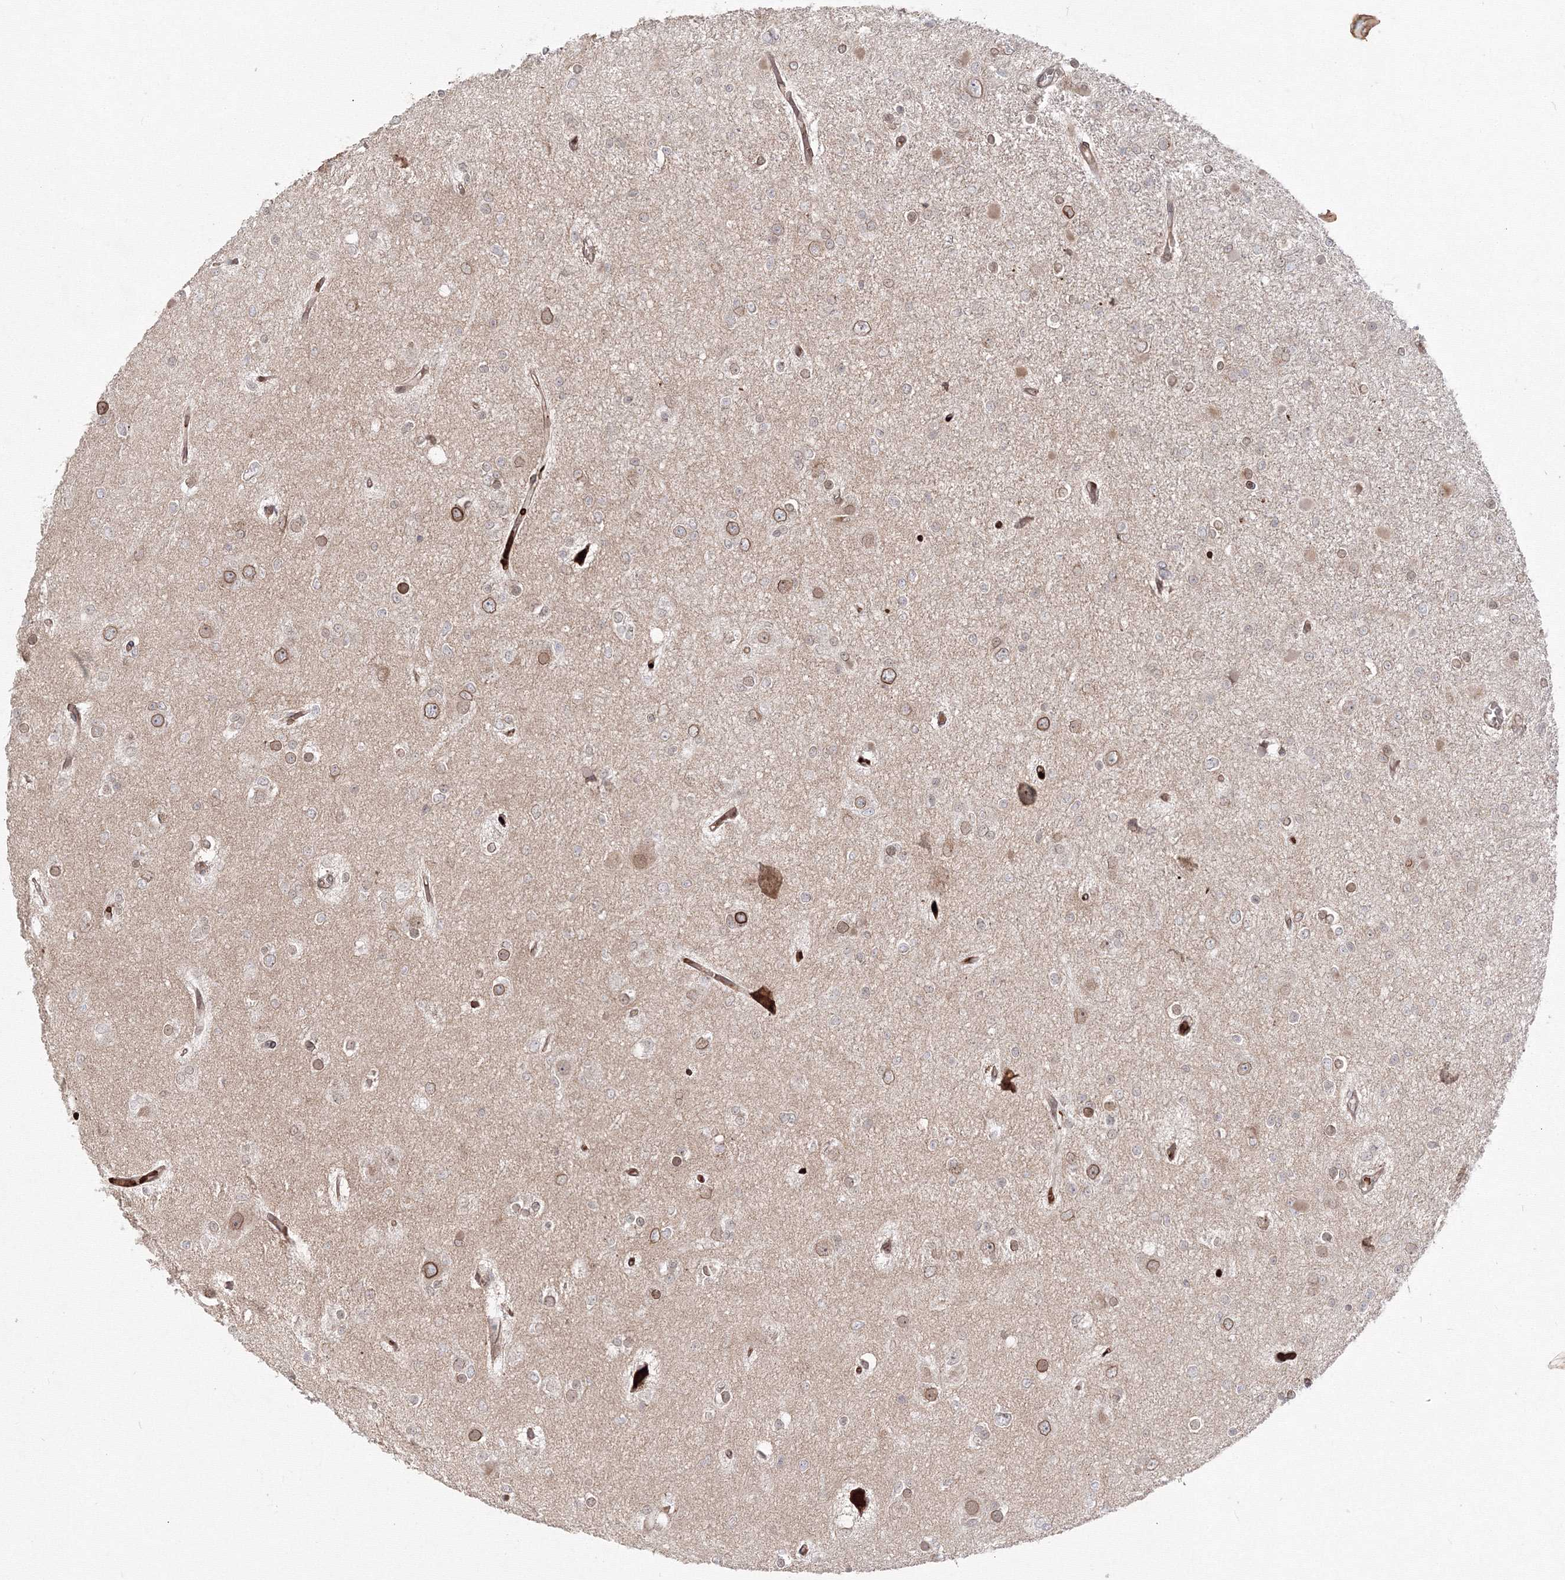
{"staining": {"intensity": "moderate", "quantity": "25%-75%", "location": "cytoplasmic/membranous,nuclear"}, "tissue": "glioma", "cell_type": "Tumor cells", "image_type": "cancer", "snomed": [{"axis": "morphology", "description": "Glioma, malignant, Low grade"}, {"axis": "topography", "description": "Brain"}], "caption": "Protein expression analysis of glioma demonstrates moderate cytoplasmic/membranous and nuclear staining in approximately 25%-75% of tumor cells. (brown staining indicates protein expression, while blue staining denotes nuclei).", "gene": "DNAJB2", "patient": {"sex": "female", "age": 22}}